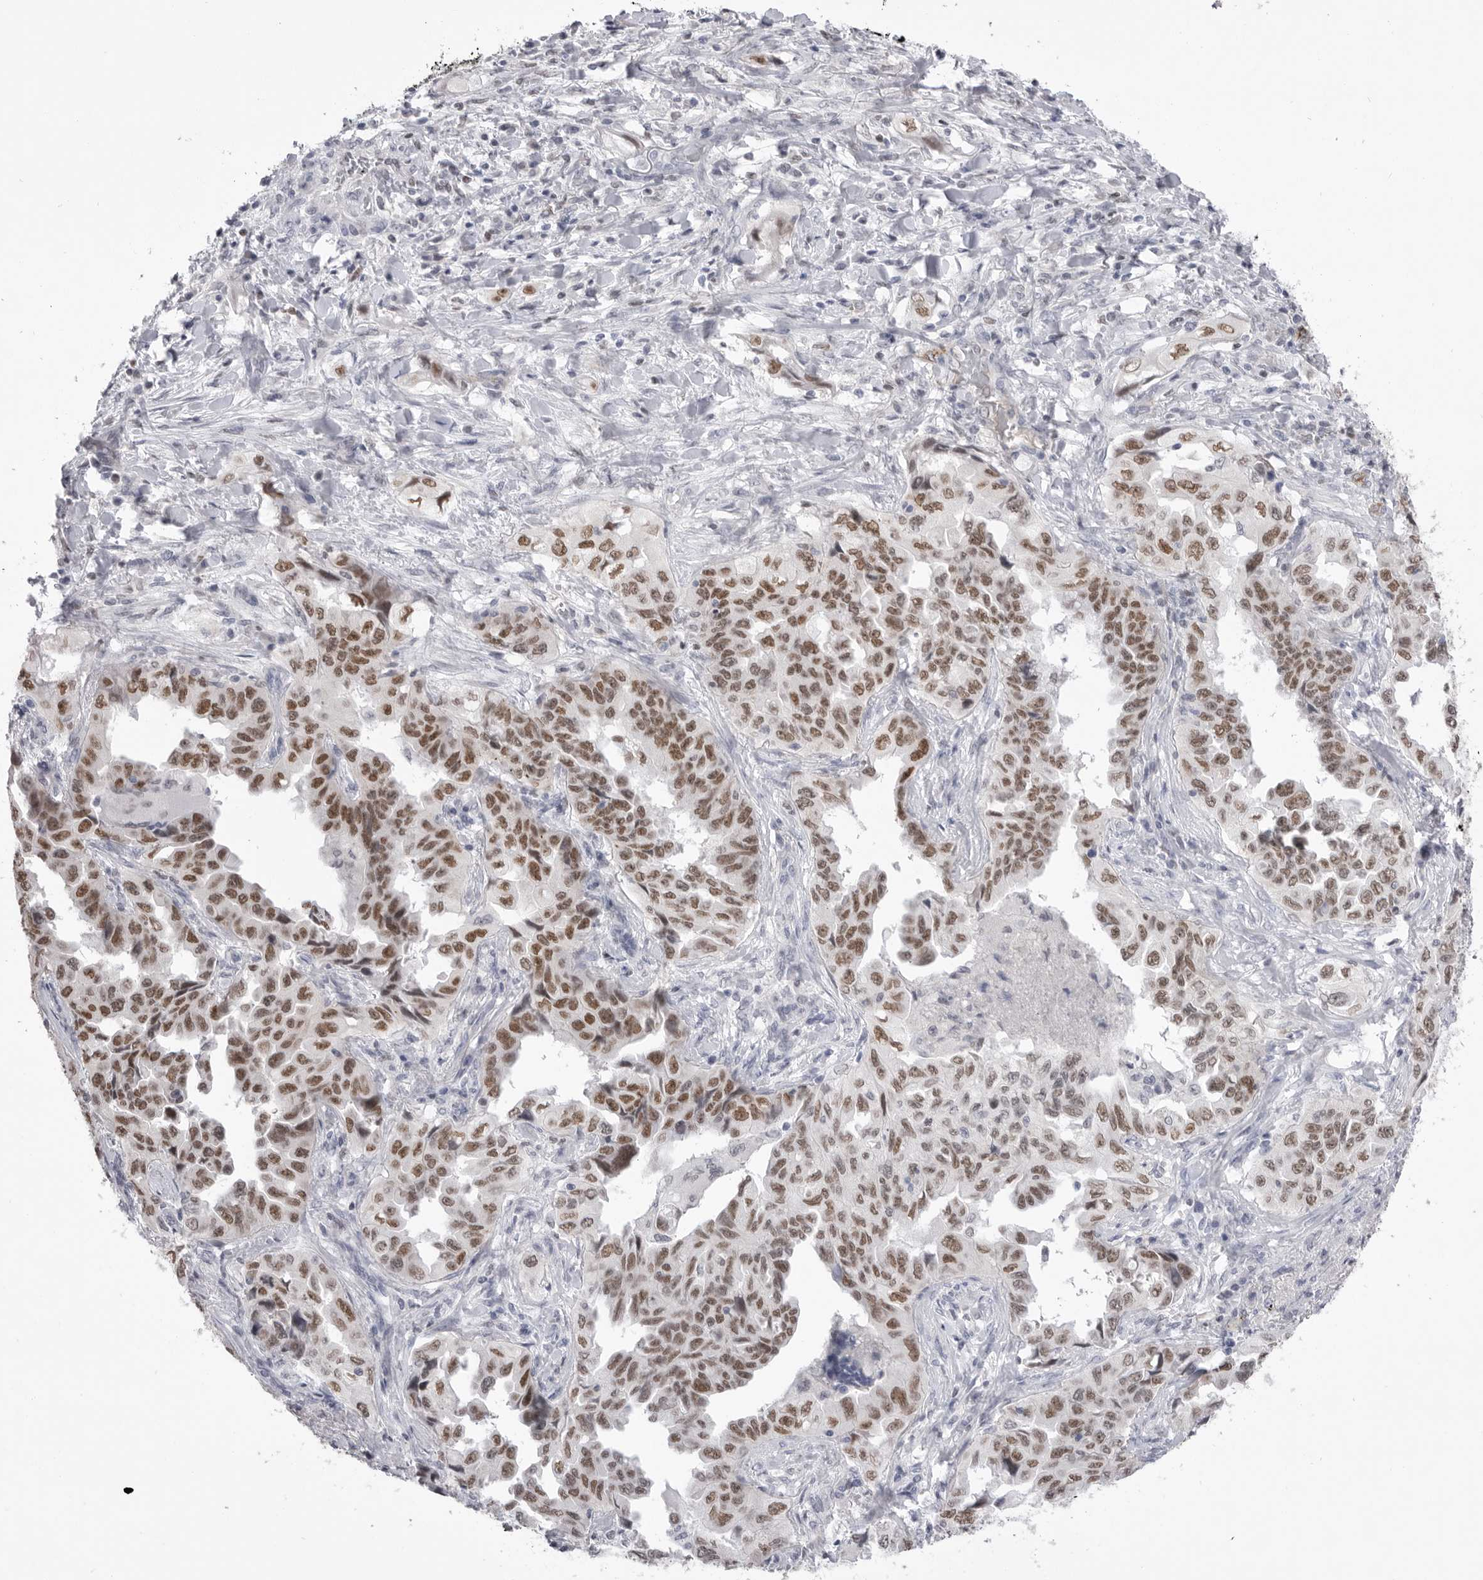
{"staining": {"intensity": "moderate", "quantity": ">75%", "location": "nuclear"}, "tissue": "lung cancer", "cell_type": "Tumor cells", "image_type": "cancer", "snomed": [{"axis": "morphology", "description": "Adenocarcinoma, NOS"}, {"axis": "topography", "description": "Lung"}], "caption": "Immunohistochemistry staining of lung adenocarcinoma, which exhibits medium levels of moderate nuclear positivity in about >75% of tumor cells indicating moderate nuclear protein staining. The staining was performed using DAB (brown) for protein detection and nuclei were counterstained in hematoxylin (blue).", "gene": "ZBTB7B", "patient": {"sex": "female", "age": 51}}